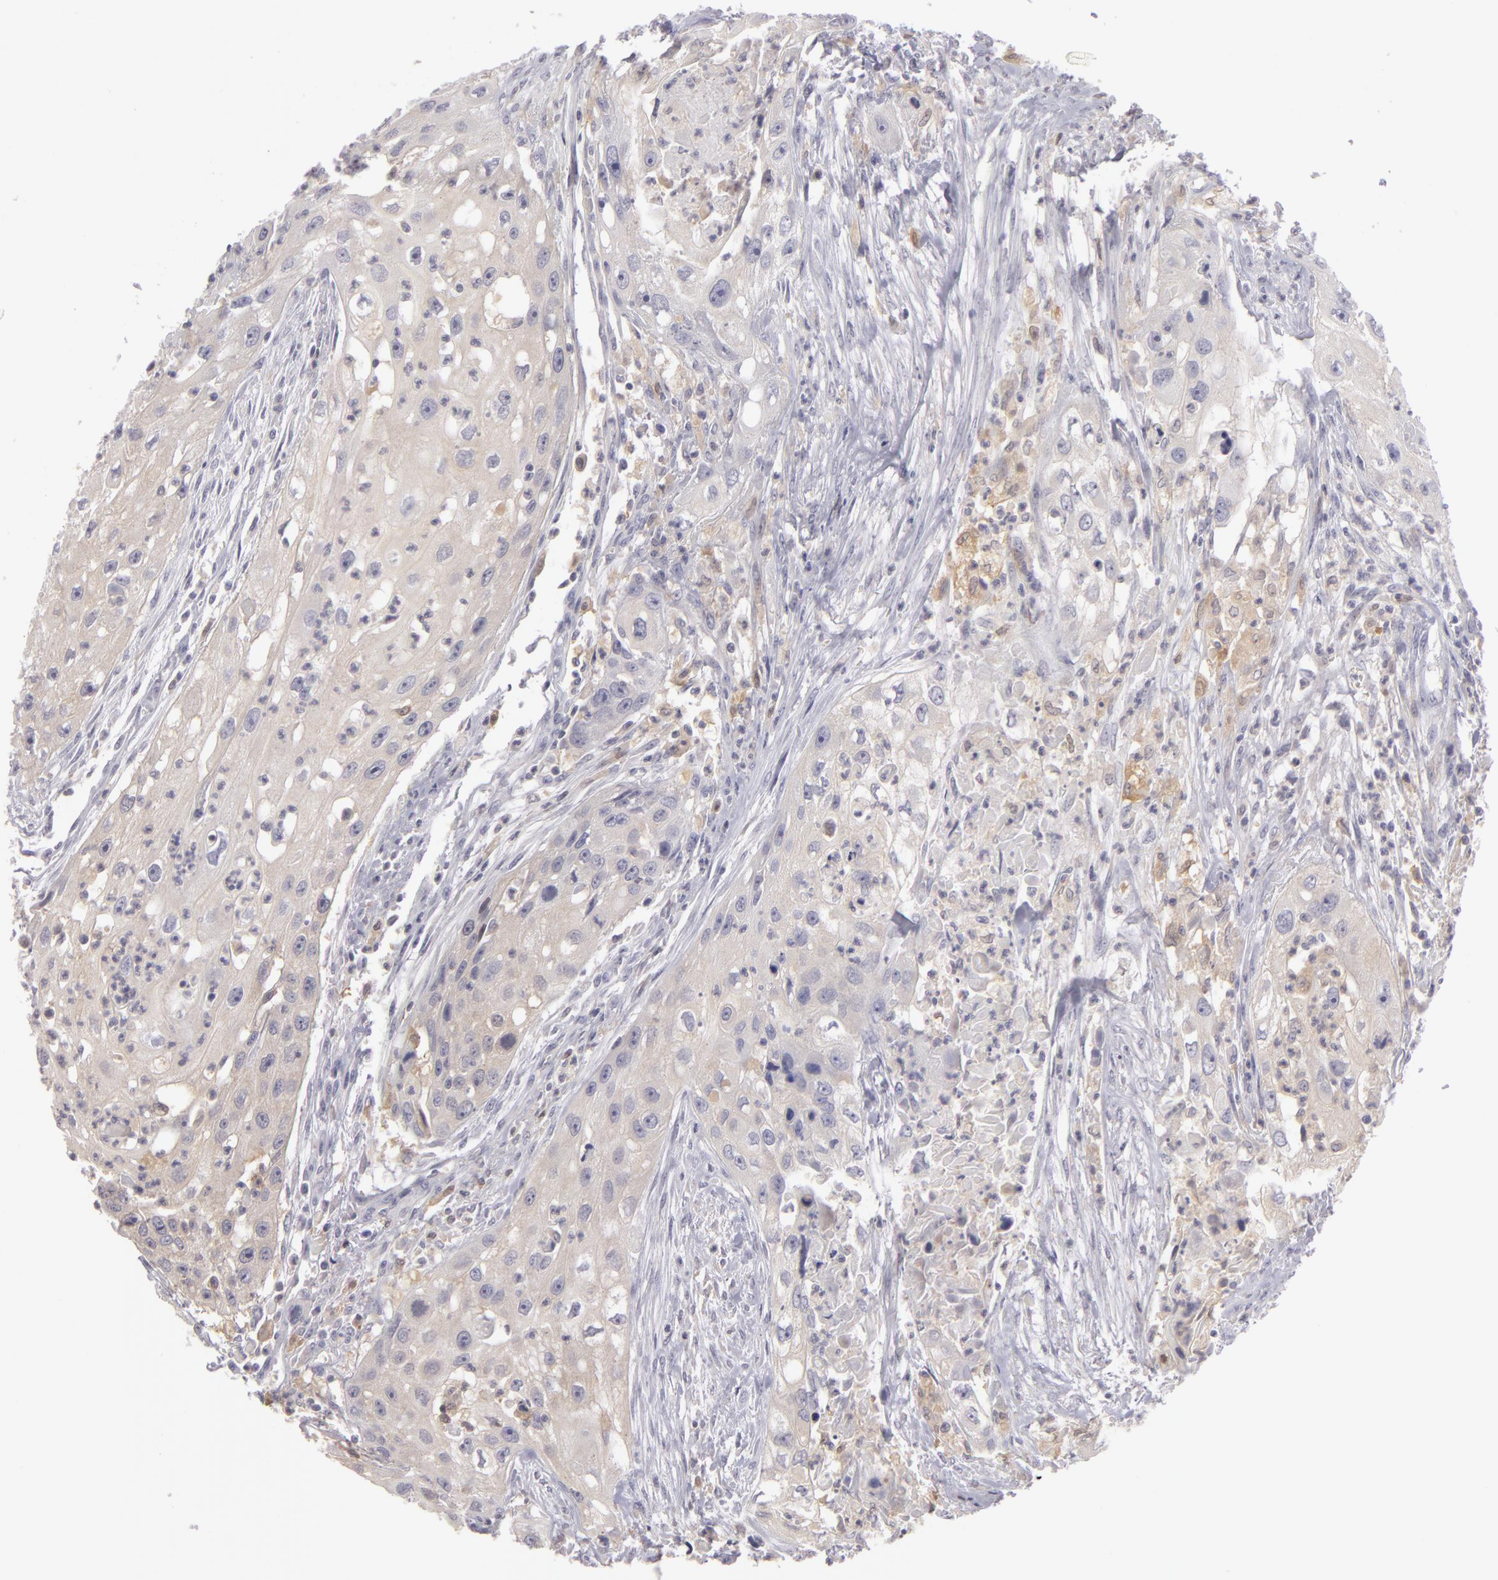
{"staining": {"intensity": "negative", "quantity": "none", "location": "none"}, "tissue": "head and neck cancer", "cell_type": "Tumor cells", "image_type": "cancer", "snomed": [{"axis": "morphology", "description": "Squamous cell carcinoma, NOS"}, {"axis": "topography", "description": "Head-Neck"}], "caption": "DAB (3,3'-diaminobenzidine) immunohistochemical staining of human head and neck squamous cell carcinoma demonstrates no significant positivity in tumor cells.", "gene": "GNPDA1", "patient": {"sex": "male", "age": 64}}